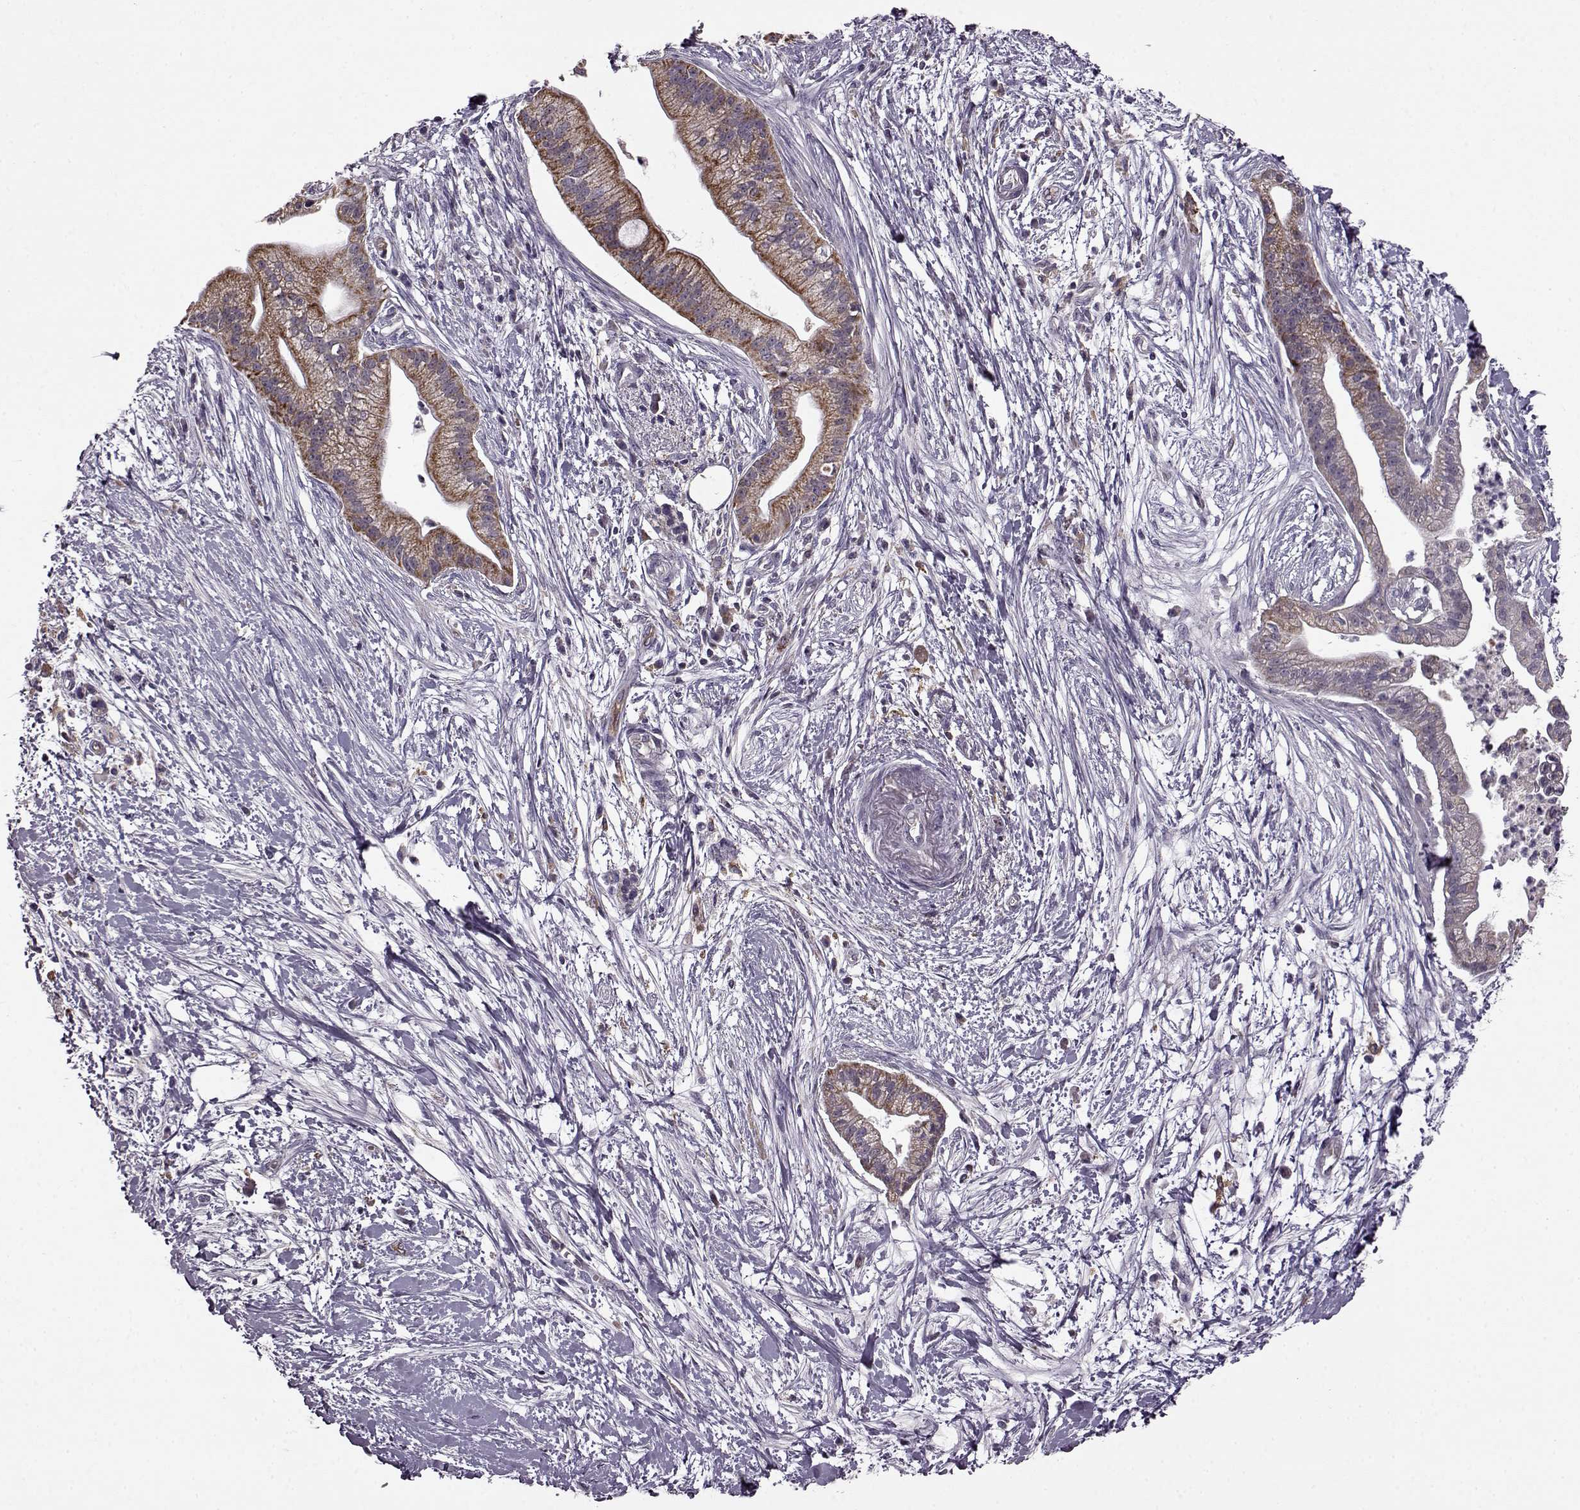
{"staining": {"intensity": "moderate", "quantity": ">75%", "location": "cytoplasmic/membranous"}, "tissue": "pancreatic cancer", "cell_type": "Tumor cells", "image_type": "cancer", "snomed": [{"axis": "morphology", "description": "Normal tissue, NOS"}, {"axis": "morphology", "description": "Adenocarcinoma, NOS"}, {"axis": "topography", "description": "Lymph node"}, {"axis": "topography", "description": "Pancreas"}], "caption": "Immunohistochemical staining of pancreatic adenocarcinoma exhibits medium levels of moderate cytoplasmic/membranous protein positivity in approximately >75% of tumor cells.", "gene": "MTSS1", "patient": {"sex": "female", "age": 58}}